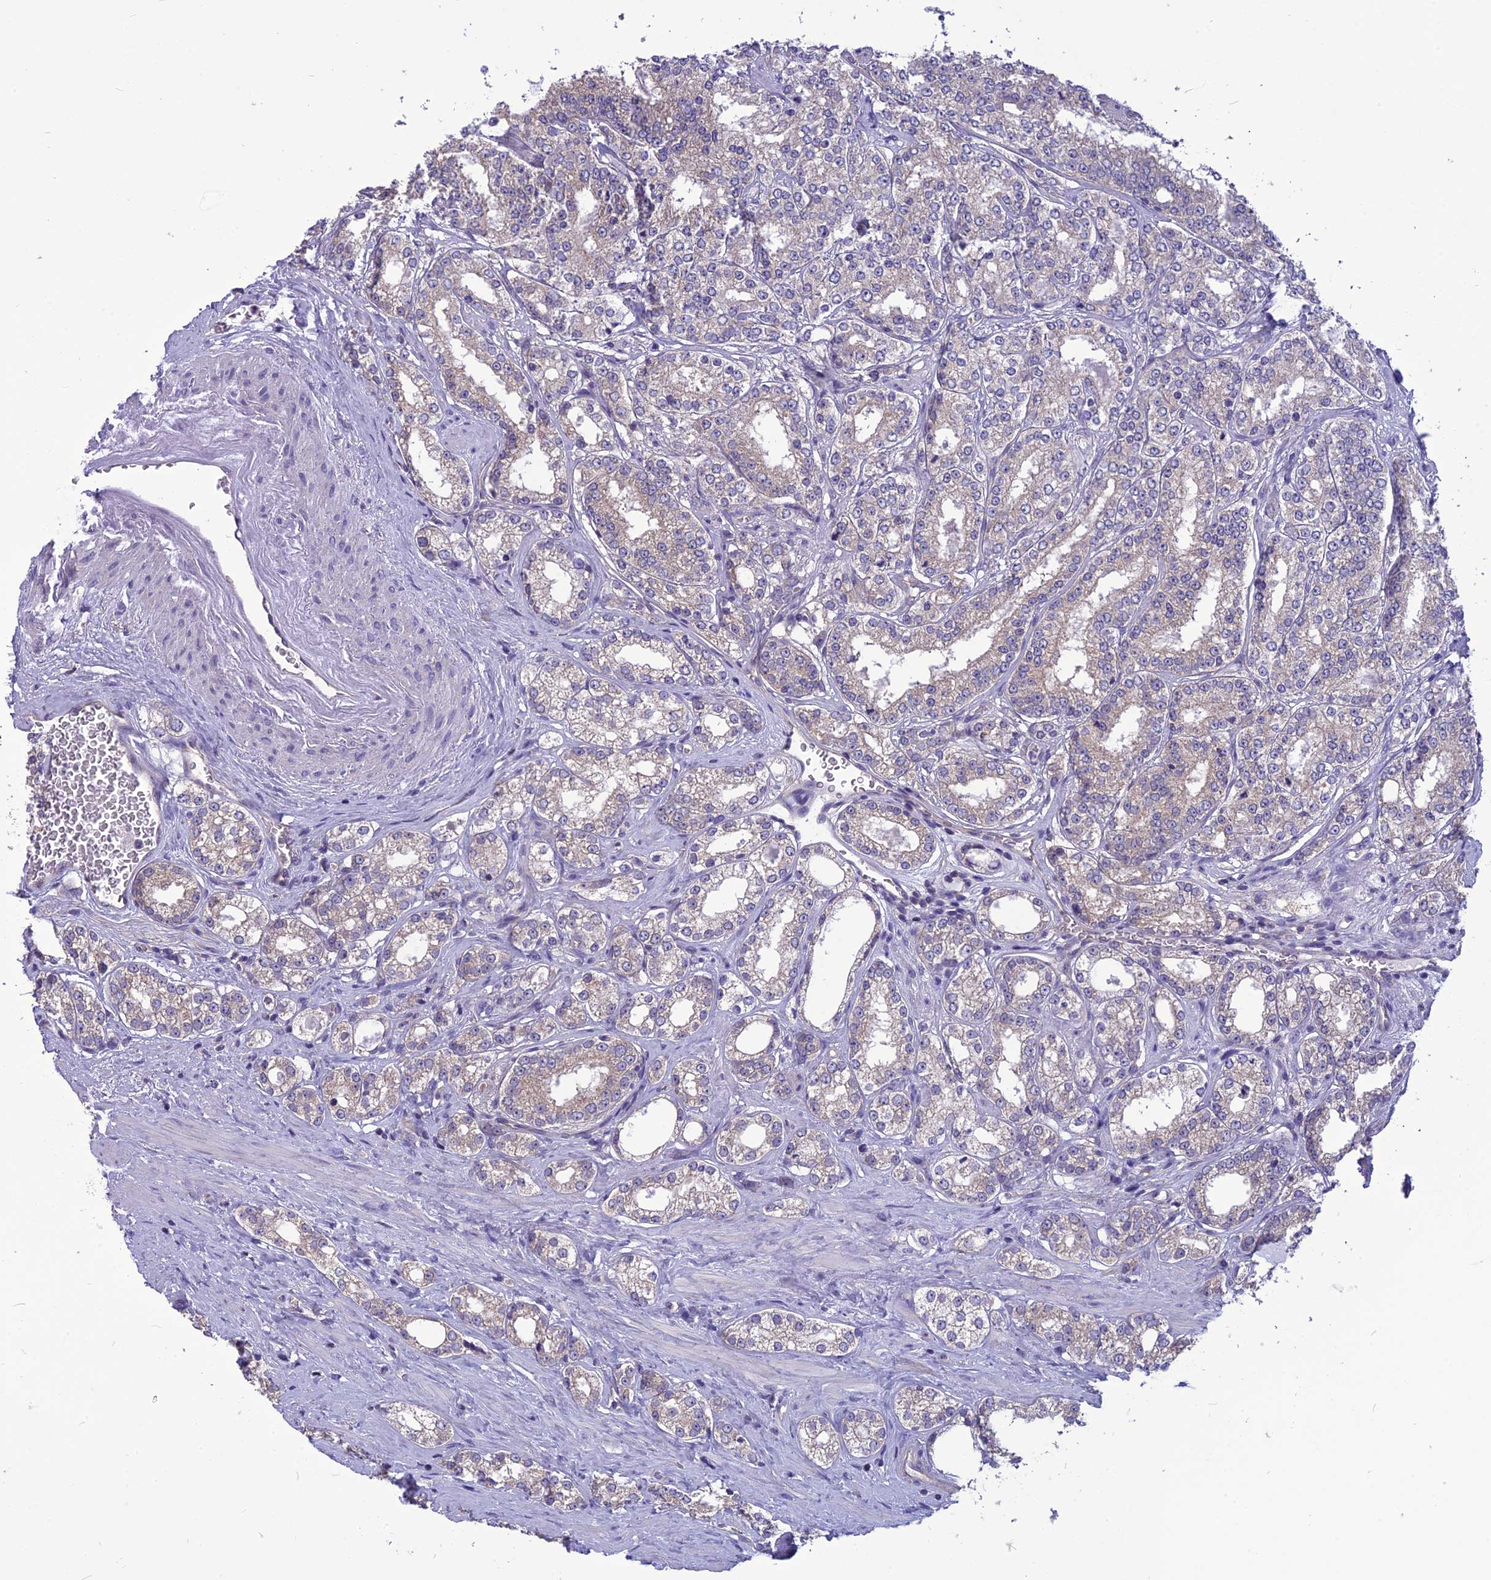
{"staining": {"intensity": "negative", "quantity": "none", "location": "none"}, "tissue": "prostate cancer", "cell_type": "Tumor cells", "image_type": "cancer", "snomed": [{"axis": "morphology", "description": "Normal tissue, NOS"}, {"axis": "morphology", "description": "Adenocarcinoma, High grade"}, {"axis": "topography", "description": "Prostate"}], "caption": "DAB immunohistochemical staining of prostate cancer displays no significant positivity in tumor cells.", "gene": "PSMF1", "patient": {"sex": "male", "age": 83}}